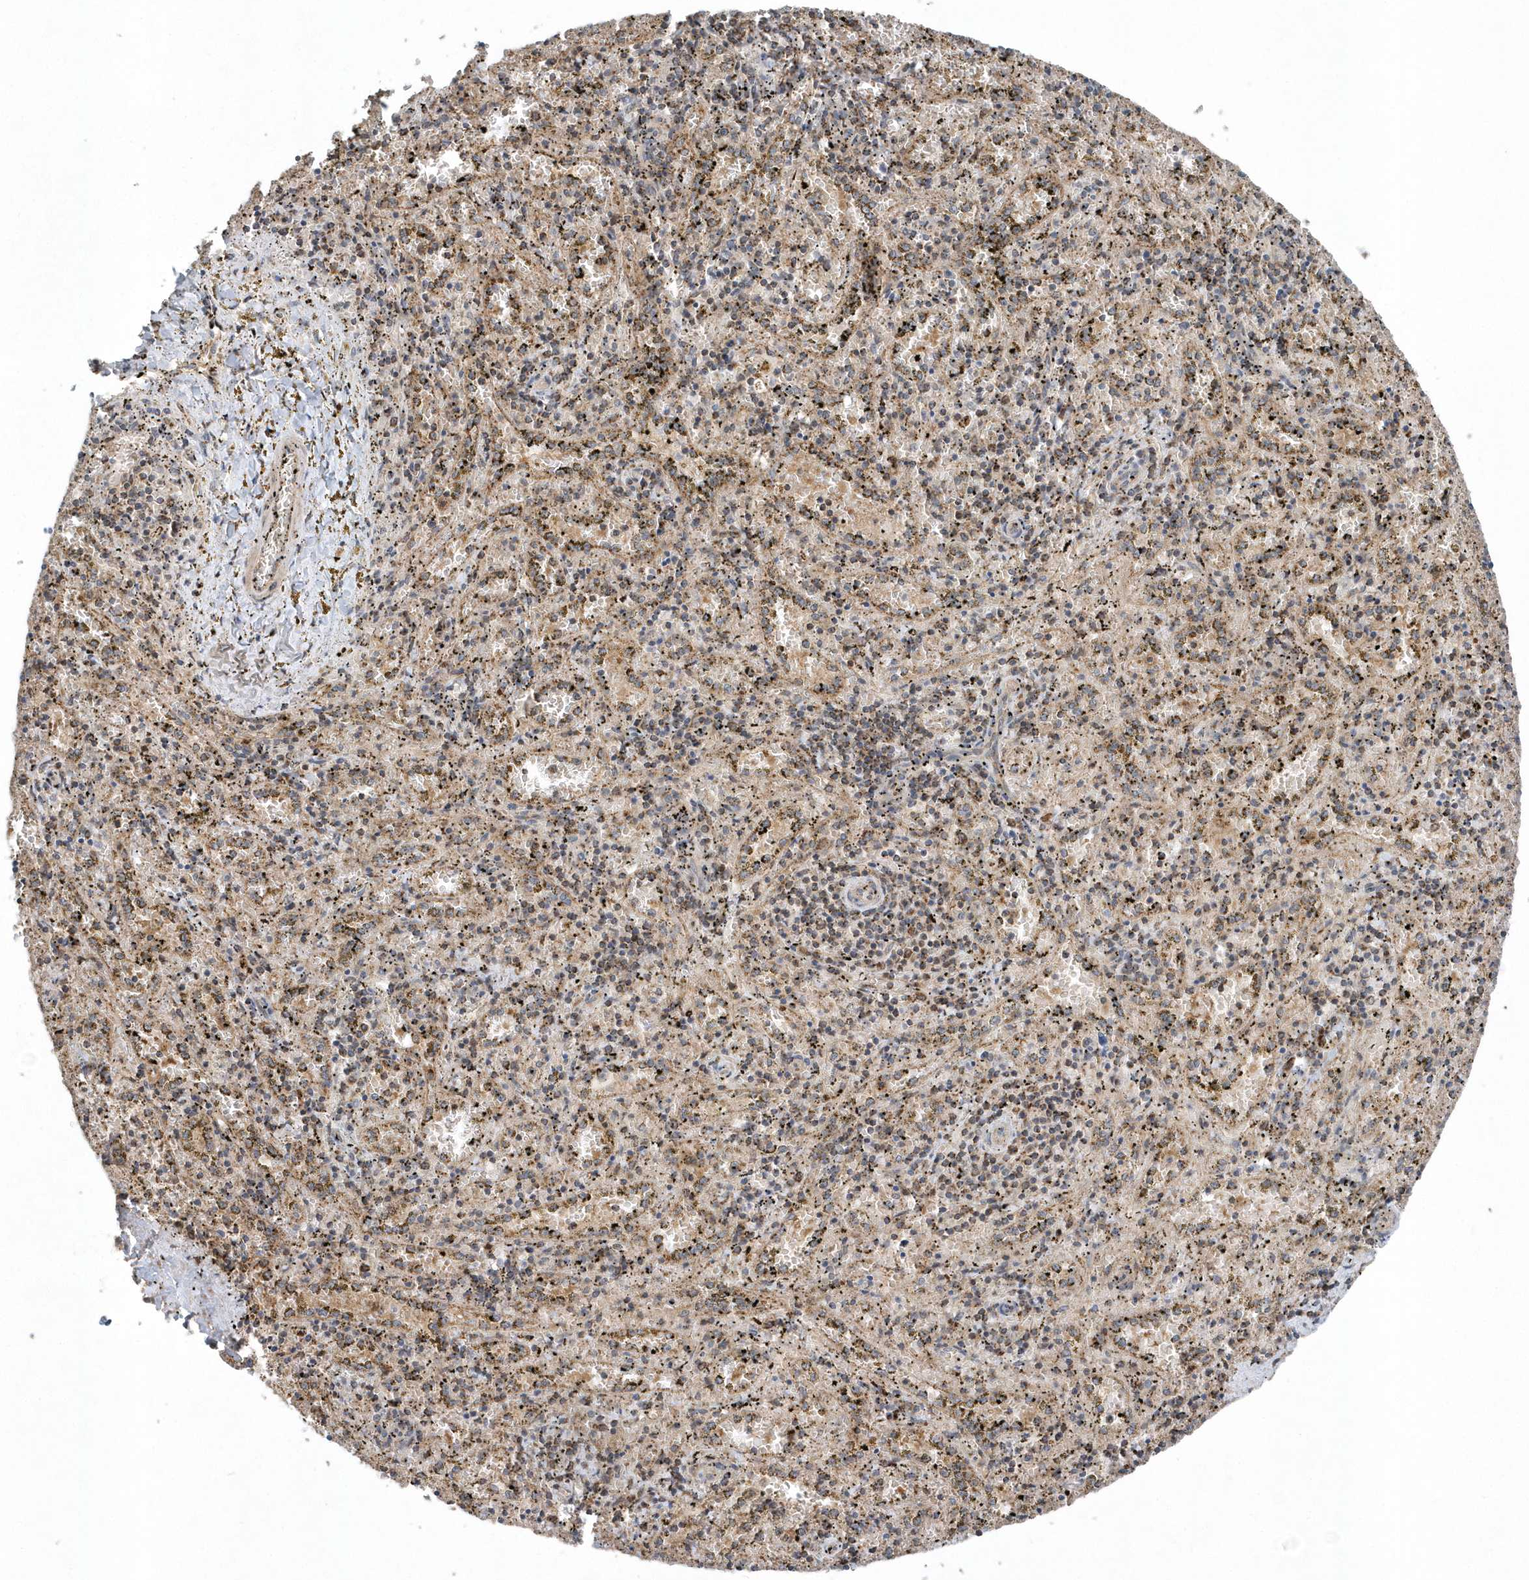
{"staining": {"intensity": "moderate", "quantity": "25%-75%", "location": "cytoplasmic/membranous"}, "tissue": "spleen", "cell_type": "Cells in red pulp", "image_type": "normal", "snomed": [{"axis": "morphology", "description": "Normal tissue, NOS"}, {"axis": "topography", "description": "Spleen"}], "caption": "High-power microscopy captured an IHC image of benign spleen, revealing moderate cytoplasmic/membranous expression in about 25%-75% of cells in red pulp. (DAB (3,3'-diaminobenzidine) = brown stain, brightfield microscopy at high magnification).", "gene": "PPP1R7", "patient": {"sex": "male", "age": 11}}